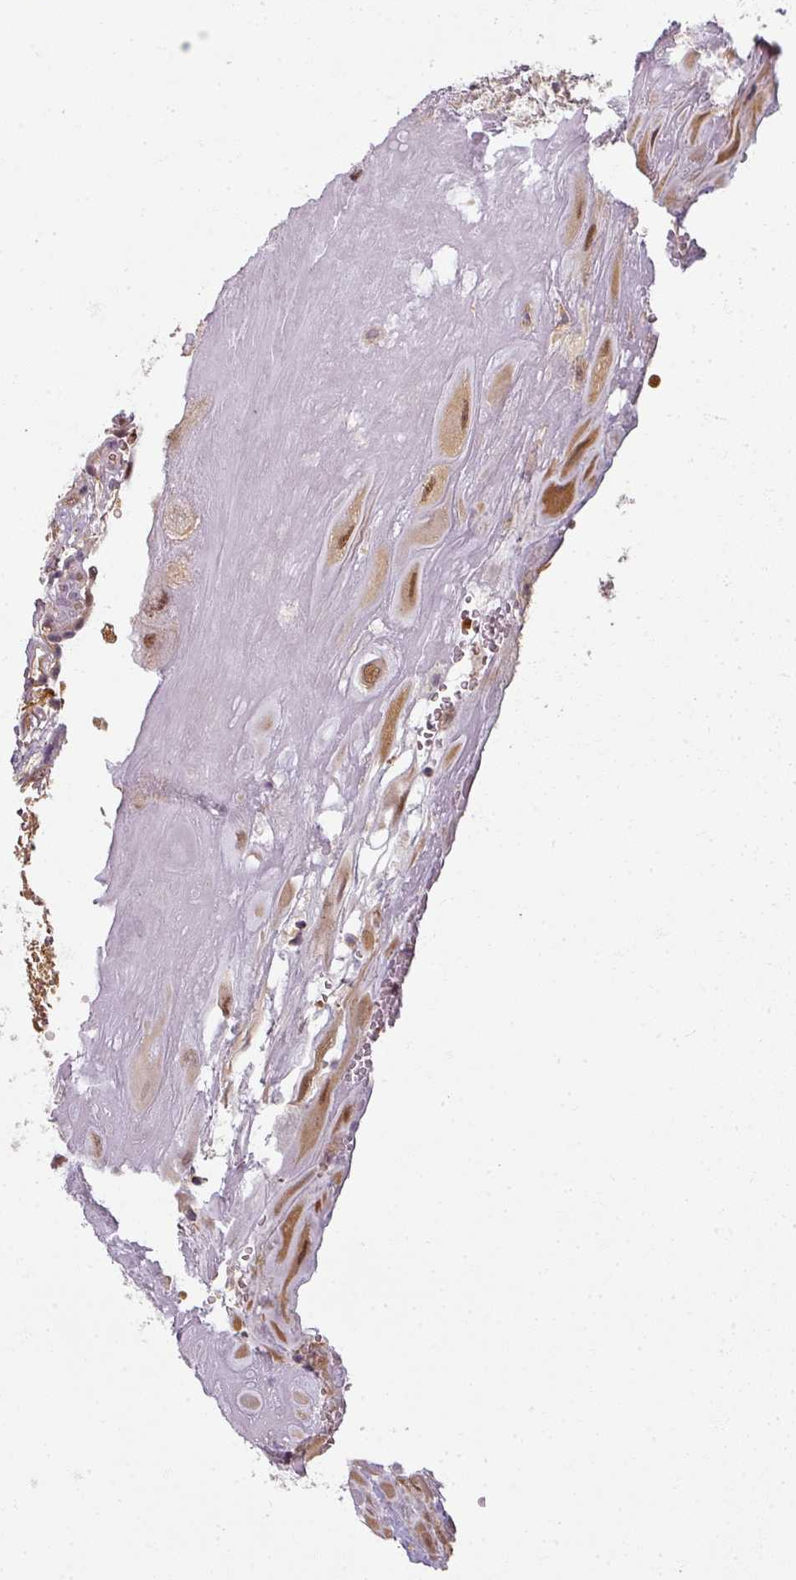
{"staining": {"intensity": "moderate", "quantity": ">75%", "location": "cytoplasmic/membranous,nuclear"}, "tissue": "placenta", "cell_type": "Decidual cells", "image_type": "normal", "snomed": [{"axis": "morphology", "description": "Normal tissue, NOS"}, {"axis": "topography", "description": "Placenta"}], "caption": "Decidual cells demonstrate moderate cytoplasmic/membranous,nuclear staining in approximately >75% of cells in unremarkable placenta. (DAB (3,3'-diaminobenzidine) IHC with brightfield microscopy, high magnification).", "gene": "AGPAT4", "patient": {"sex": "female", "age": 32}}